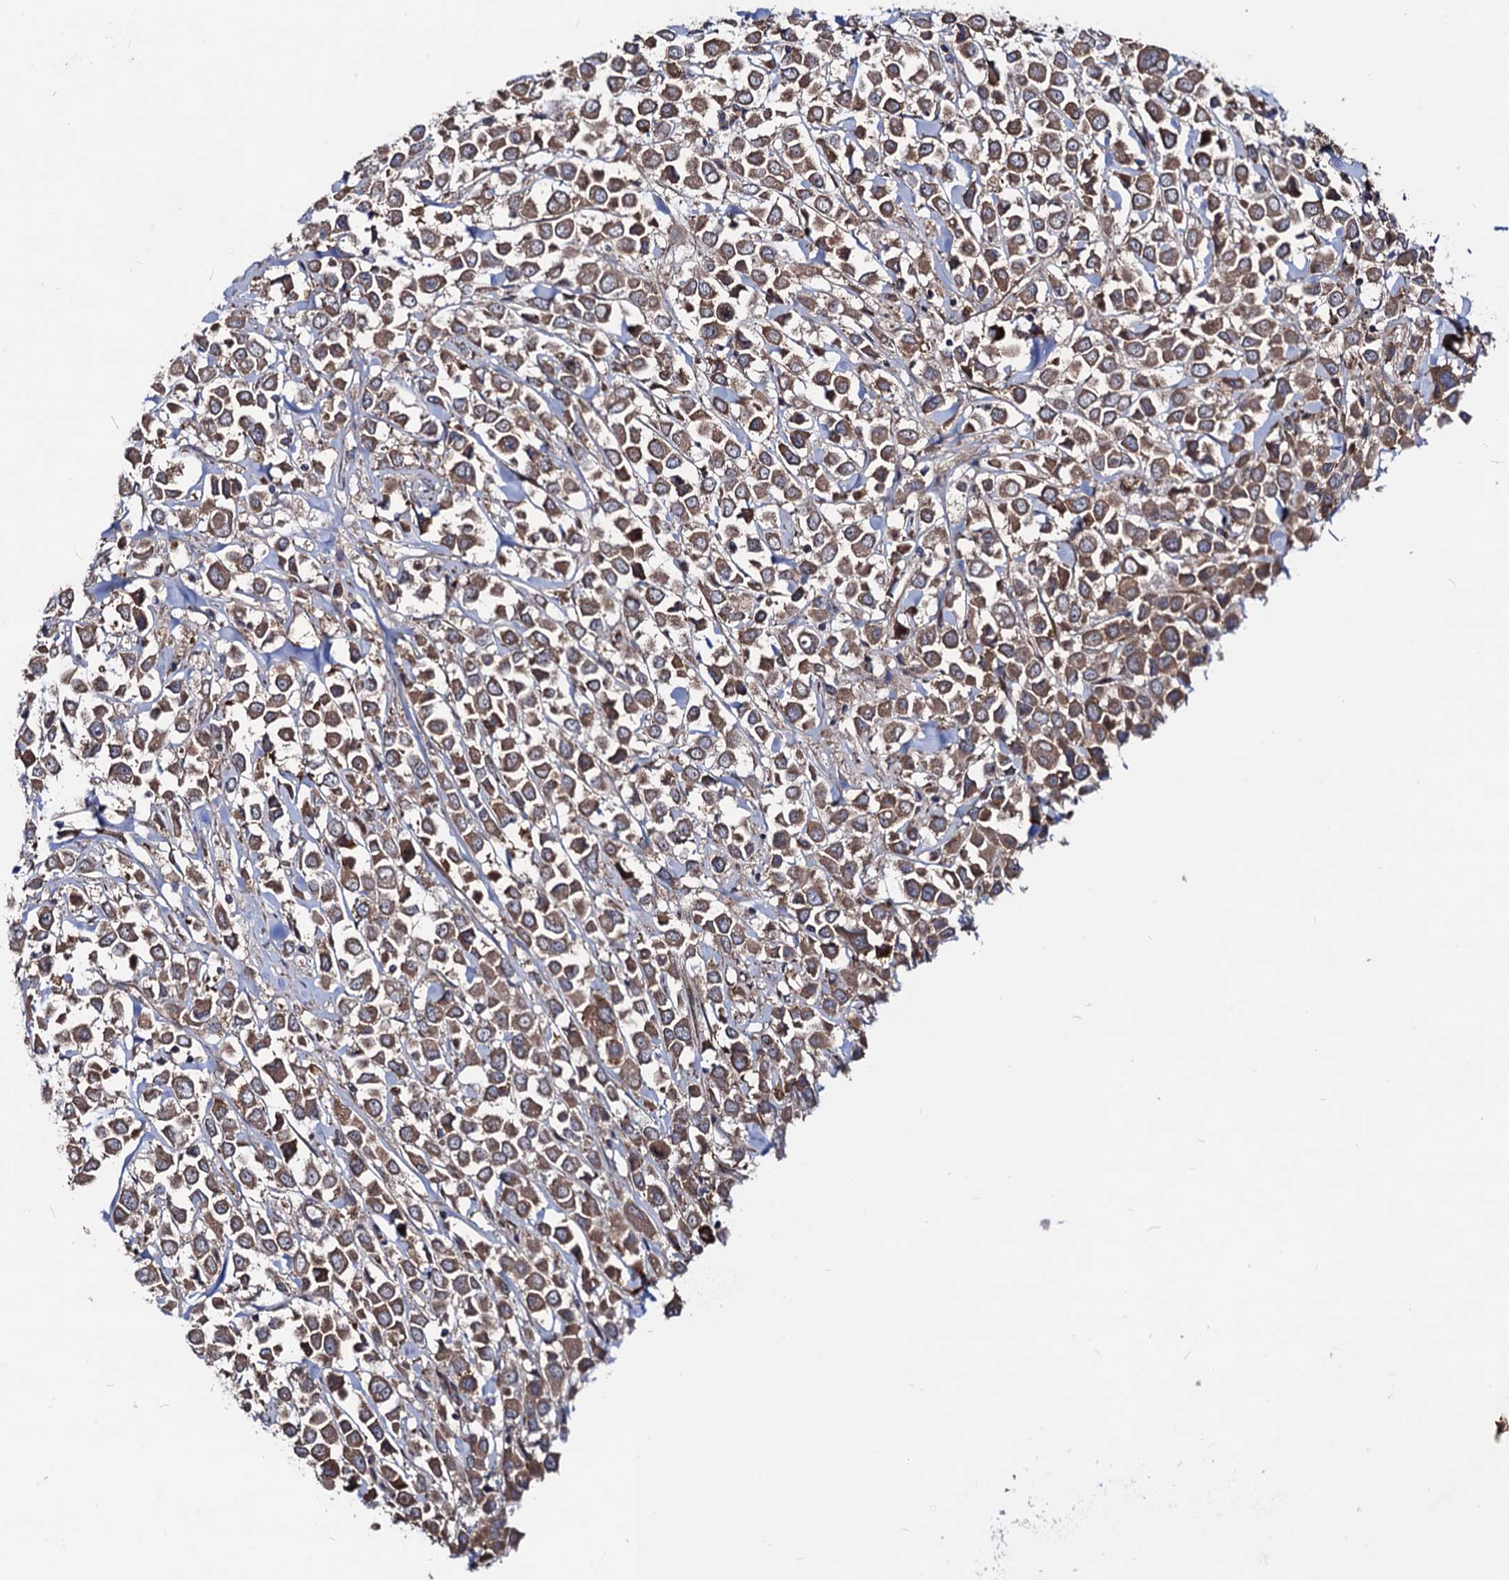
{"staining": {"intensity": "moderate", "quantity": ">75%", "location": "cytoplasmic/membranous"}, "tissue": "breast cancer", "cell_type": "Tumor cells", "image_type": "cancer", "snomed": [{"axis": "morphology", "description": "Duct carcinoma"}, {"axis": "topography", "description": "Breast"}], "caption": "IHC (DAB (3,3'-diaminobenzidine)) staining of breast invasive ductal carcinoma exhibits moderate cytoplasmic/membranous protein expression in approximately >75% of tumor cells.", "gene": "DYDC1", "patient": {"sex": "female", "age": 61}}